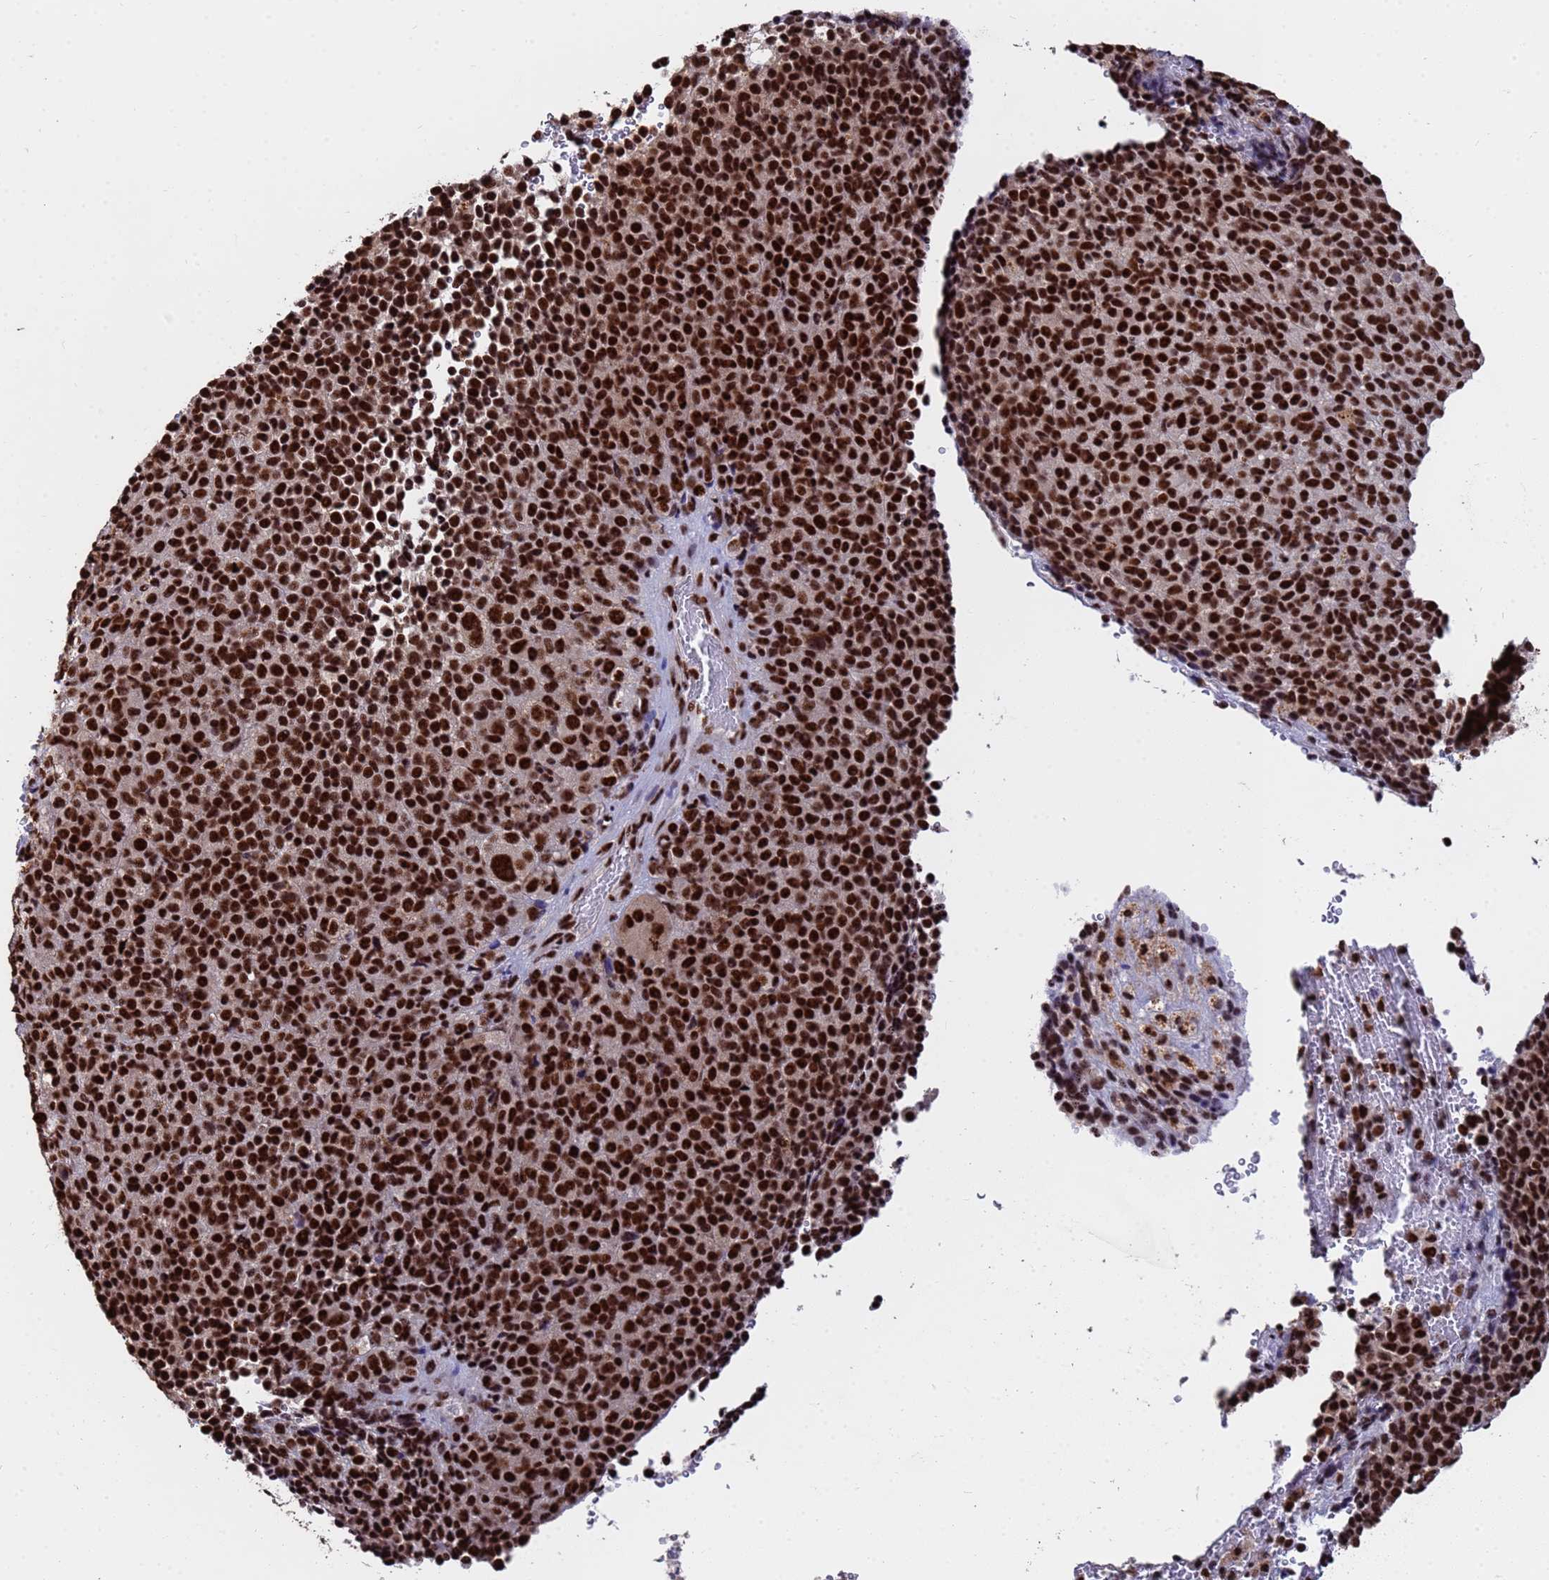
{"staining": {"intensity": "strong", "quantity": ">75%", "location": "nuclear"}, "tissue": "melanoma", "cell_type": "Tumor cells", "image_type": "cancer", "snomed": [{"axis": "morphology", "description": "Malignant melanoma, Metastatic site"}, {"axis": "topography", "description": "Brain"}], "caption": "Immunohistochemistry of malignant melanoma (metastatic site) shows high levels of strong nuclear expression in about >75% of tumor cells.", "gene": "SF3B2", "patient": {"sex": "female", "age": 56}}